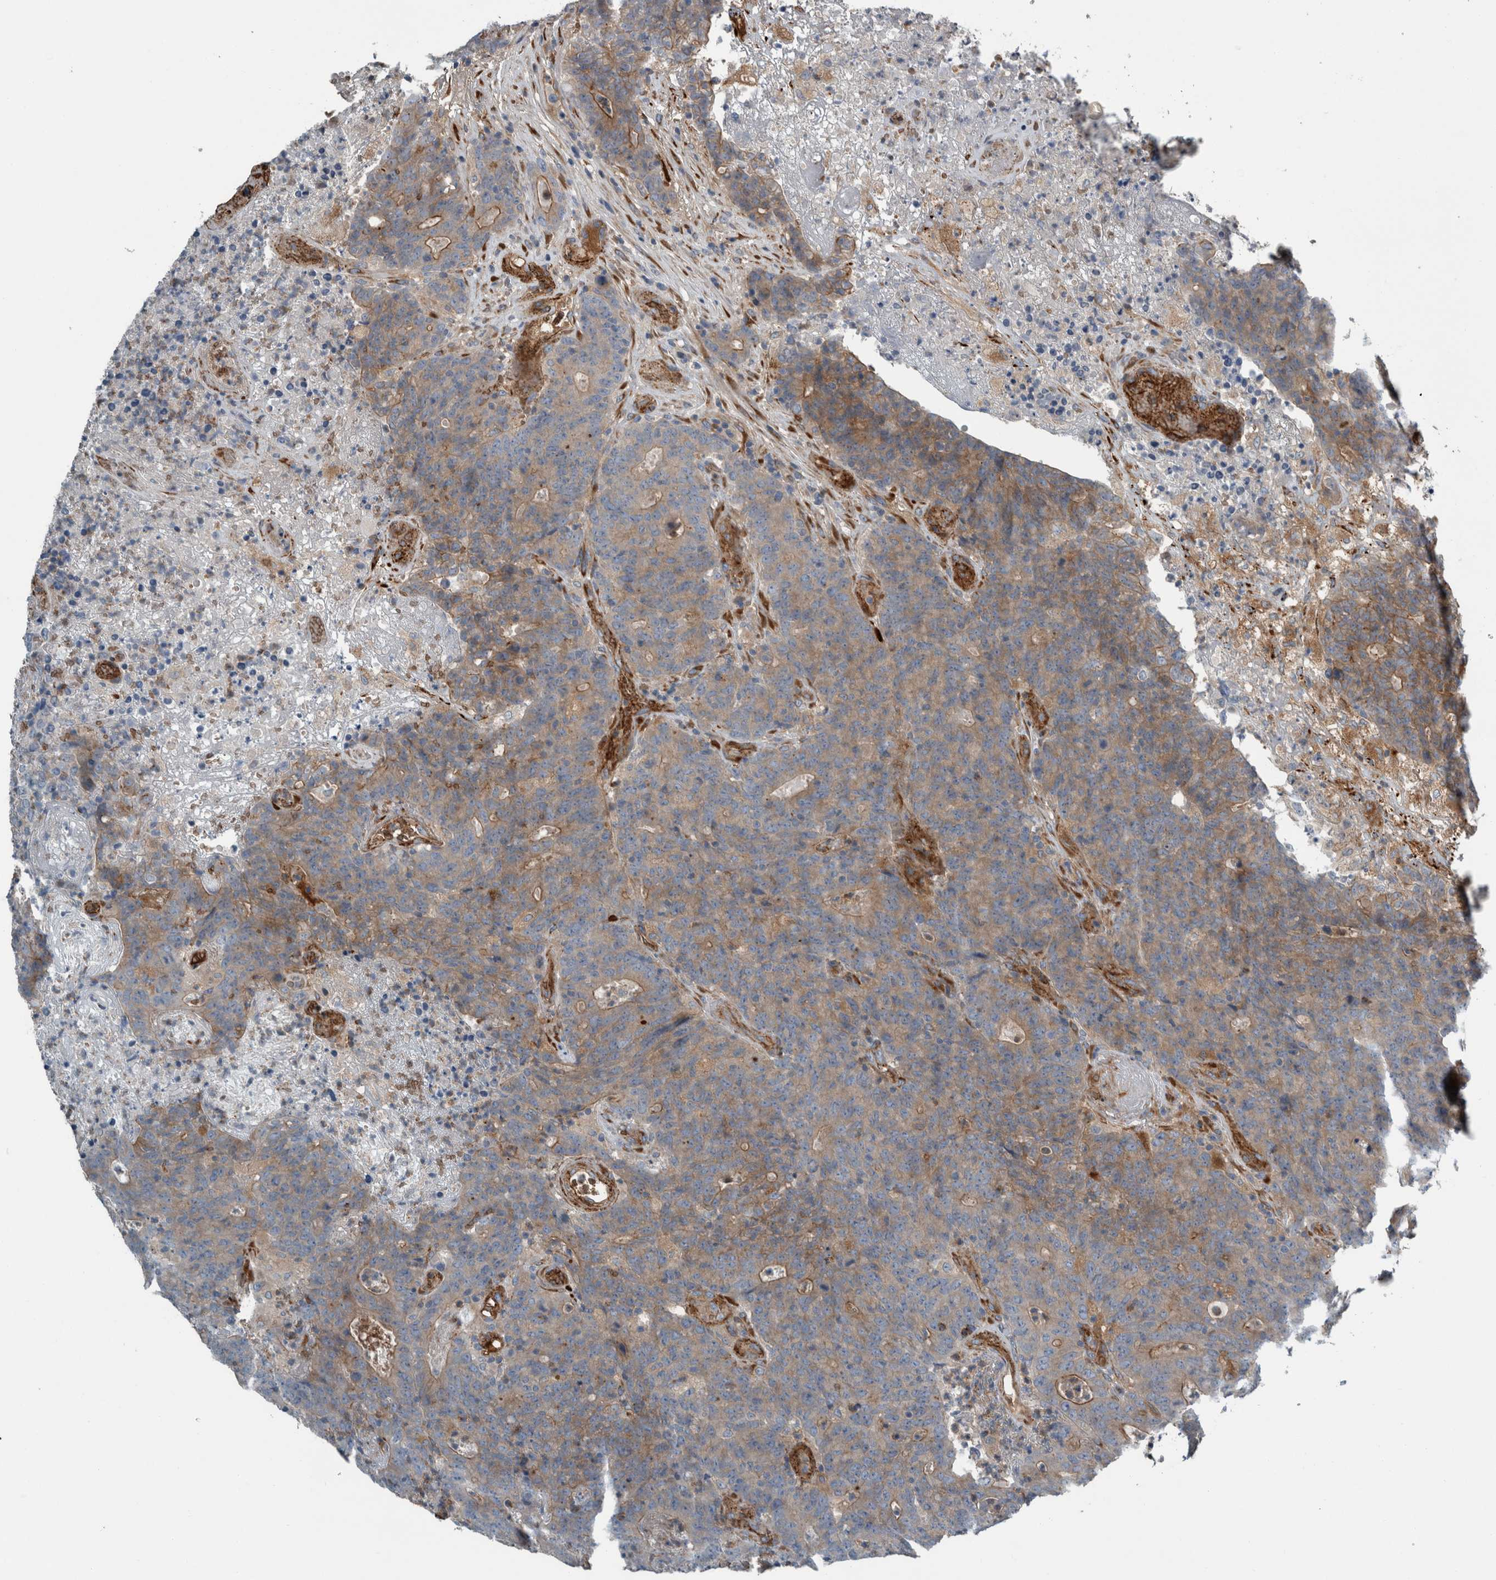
{"staining": {"intensity": "weak", "quantity": ">75%", "location": "cytoplasmic/membranous"}, "tissue": "colorectal cancer", "cell_type": "Tumor cells", "image_type": "cancer", "snomed": [{"axis": "morphology", "description": "Normal tissue, NOS"}, {"axis": "morphology", "description": "Adenocarcinoma, NOS"}, {"axis": "topography", "description": "Colon"}], "caption": "A micrograph showing weak cytoplasmic/membranous positivity in about >75% of tumor cells in colorectal cancer (adenocarcinoma), as visualized by brown immunohistochemical staining.", "gene": "GLT8D2", "patient": {"sex": "female", "age": 75}}